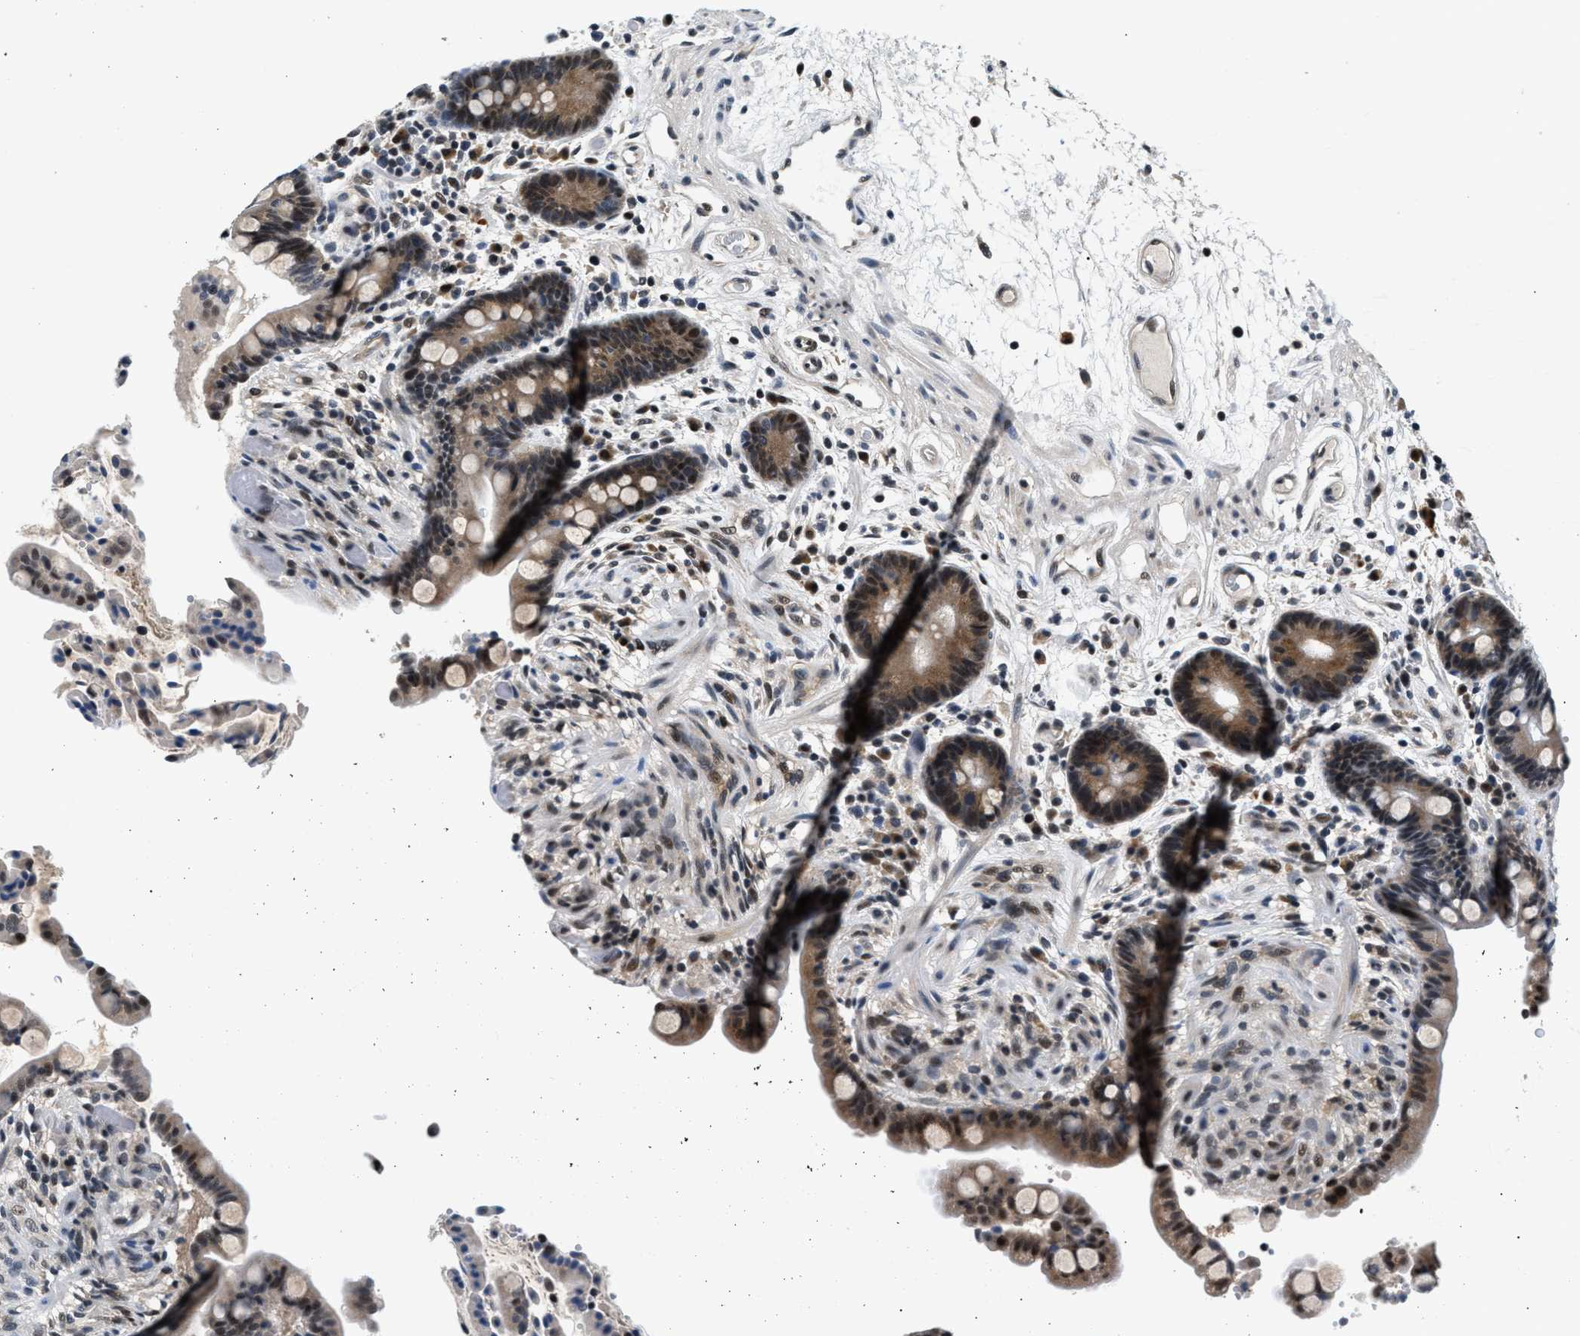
{"staining": {"intensity": "weak", "quantity": "<25%", "location": "nuclear"}, "tissue": "colon", "cell_type": "Endothelial cells", "image_type": "normal", "snomed": [{"axis": "morphology", "description": "Normal tissue, NOS"}, {"axis": "topography", "description": "Colon"}], "caption": "DAB immunohistochemical staining of normal colon displays no significant staining in endothelial cells.", "gene": "RBM33", "patient": {"sex": "male", "age": 73}}